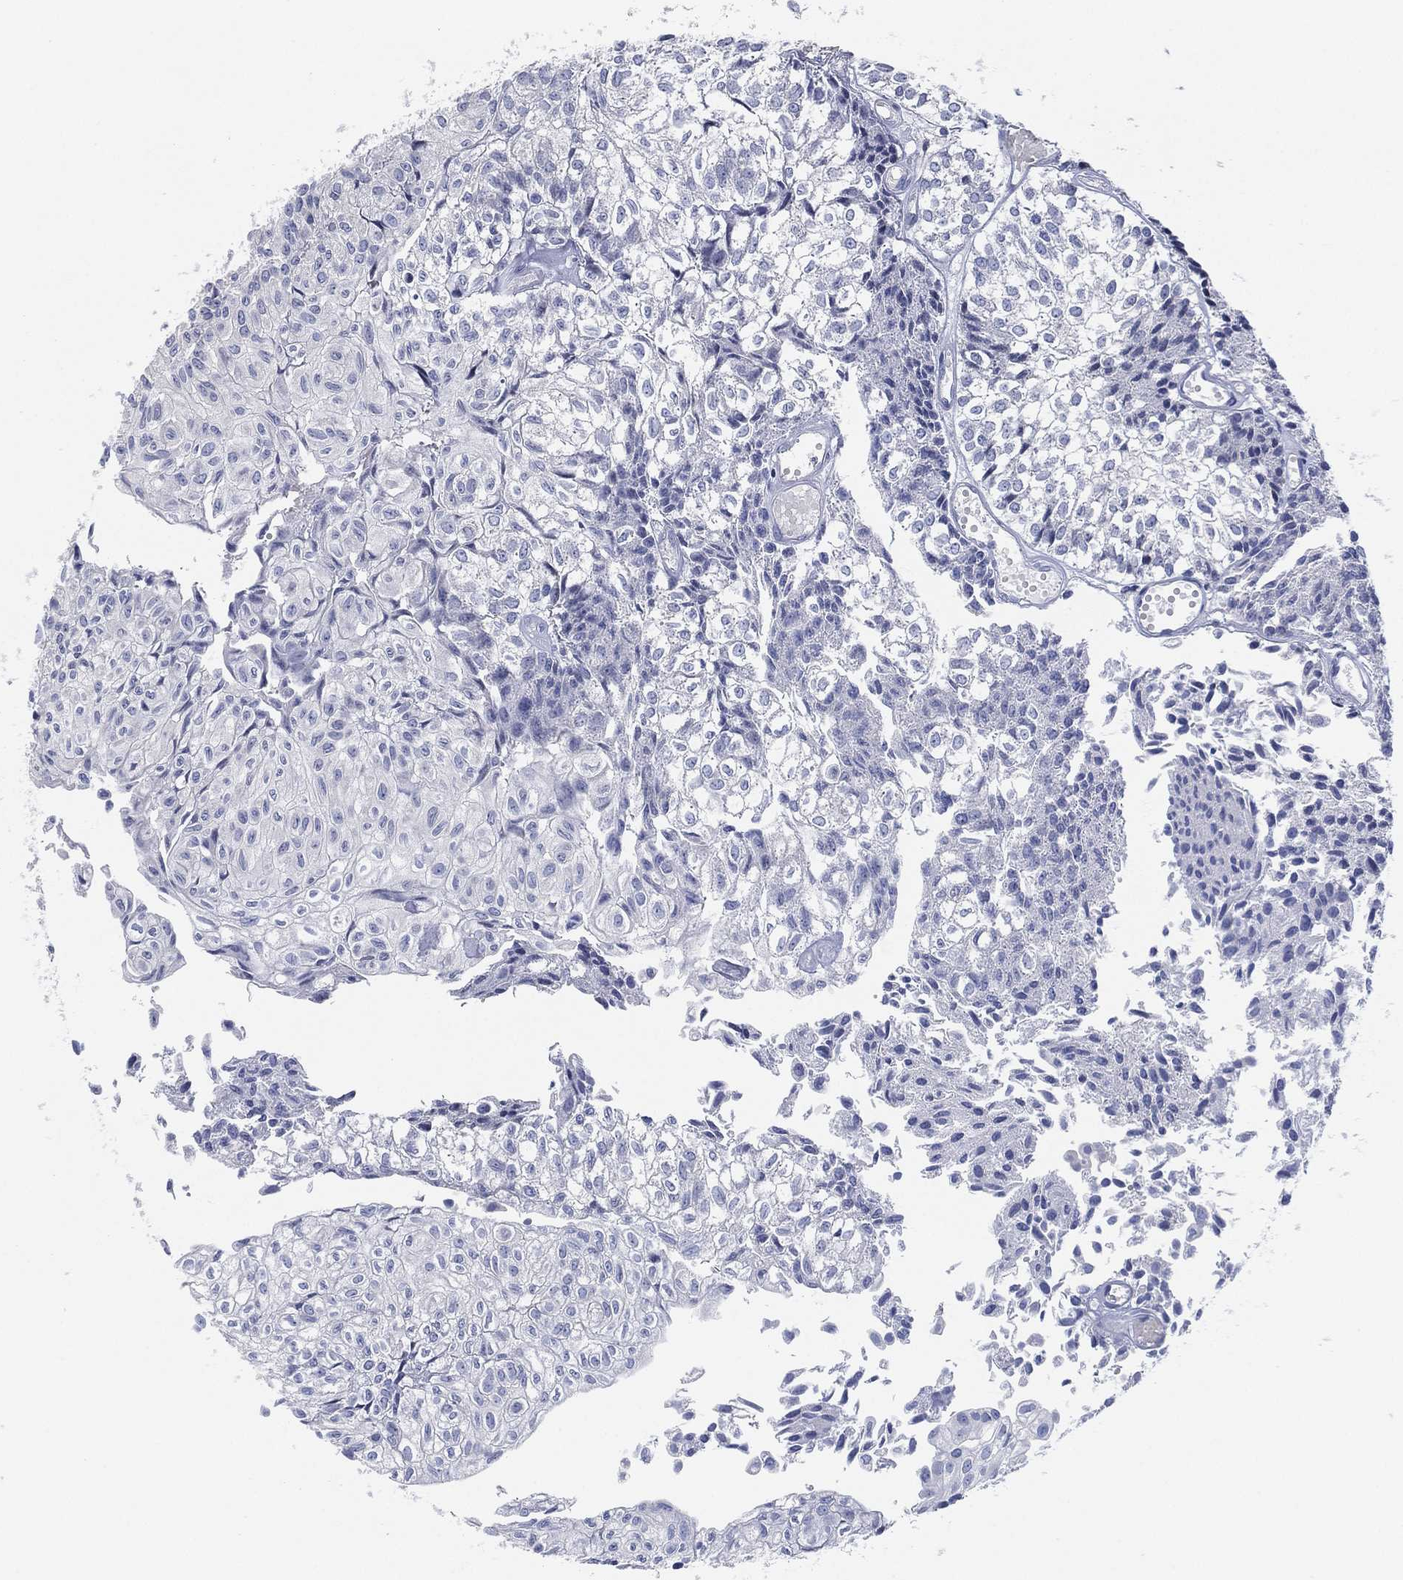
{"staining": {"intensity": "negative", "quantity": "none", "location": "none"}, "tissue": "urothelial cancer", "cell_type": "Tumor cells", "image_type": "cancer", "snomed": [{"axis": "morphology", "description": "Urothelial carcinoma, Low grade"}, {"axis": "topography", "description": "Urinary bladder"}], "caption": "This is a image of immunohistochemistry (IHC) staining of urothelial carcinoma (low-grade), which shows no staining in tumor cells. (DAB immunohistochemistry (IHC), high magnification).", "gene": "CFTR", "patient": {"sex": "male", "age": 89}}